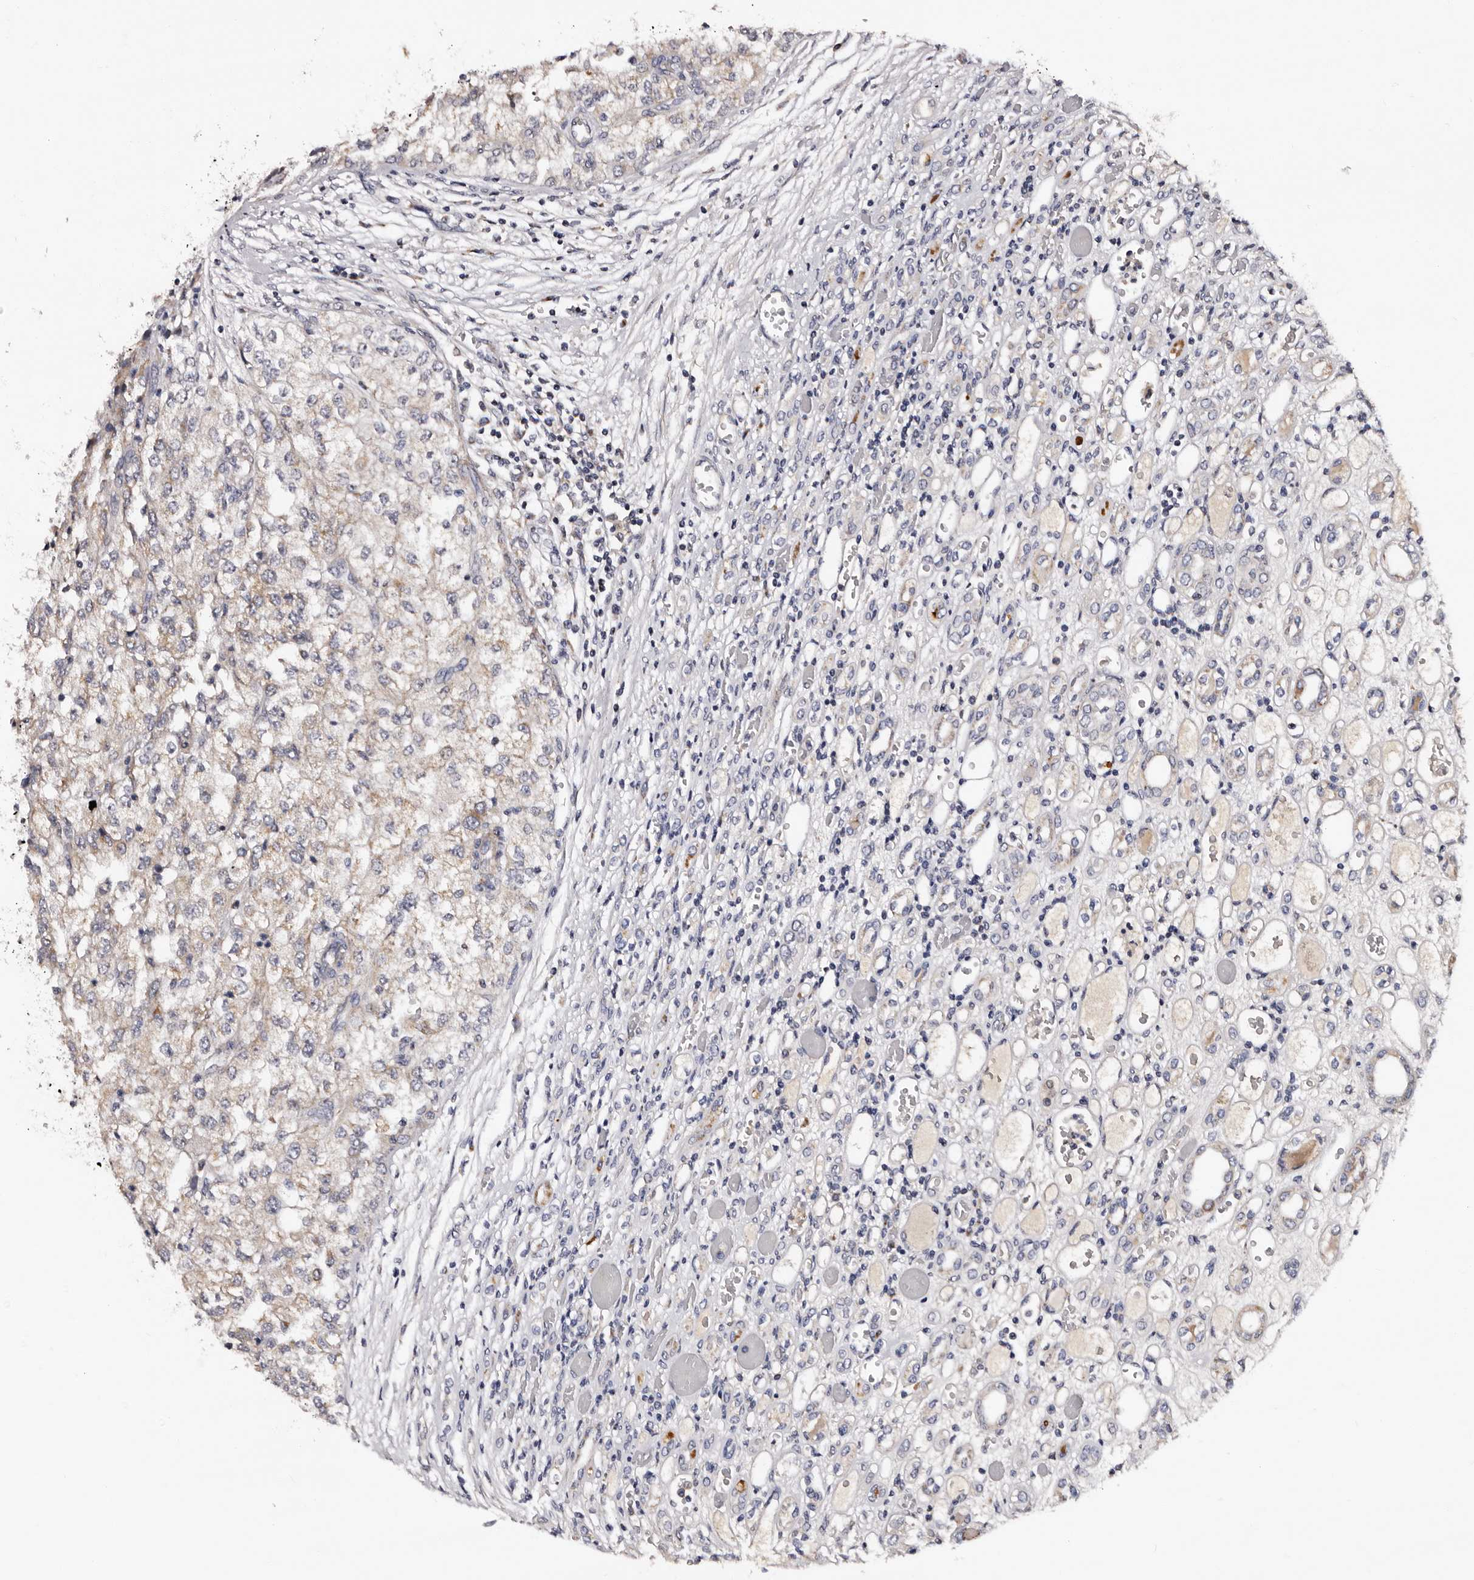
{"staining": {"intensity": "weak", "quantity": "25%-75%", "location": "cytoplasmic/membranous"}, "tissue": "renal cancer", "cell_type": "Tumor cells", "image_type": "cancer", "snomed": [{"axis": "morphology", "description": "Adenocarcinoma, NOS"}, {"axis": "topography", "description": "Kidney"}], "caption": "The image displays a brown stain indicating the presence of a protein in the cytoplasmic/membranous of tumor cells in adenocarcinoma (renal).", "gene": "TAF4B", "patient": {"sex": "female", "age": 54}}